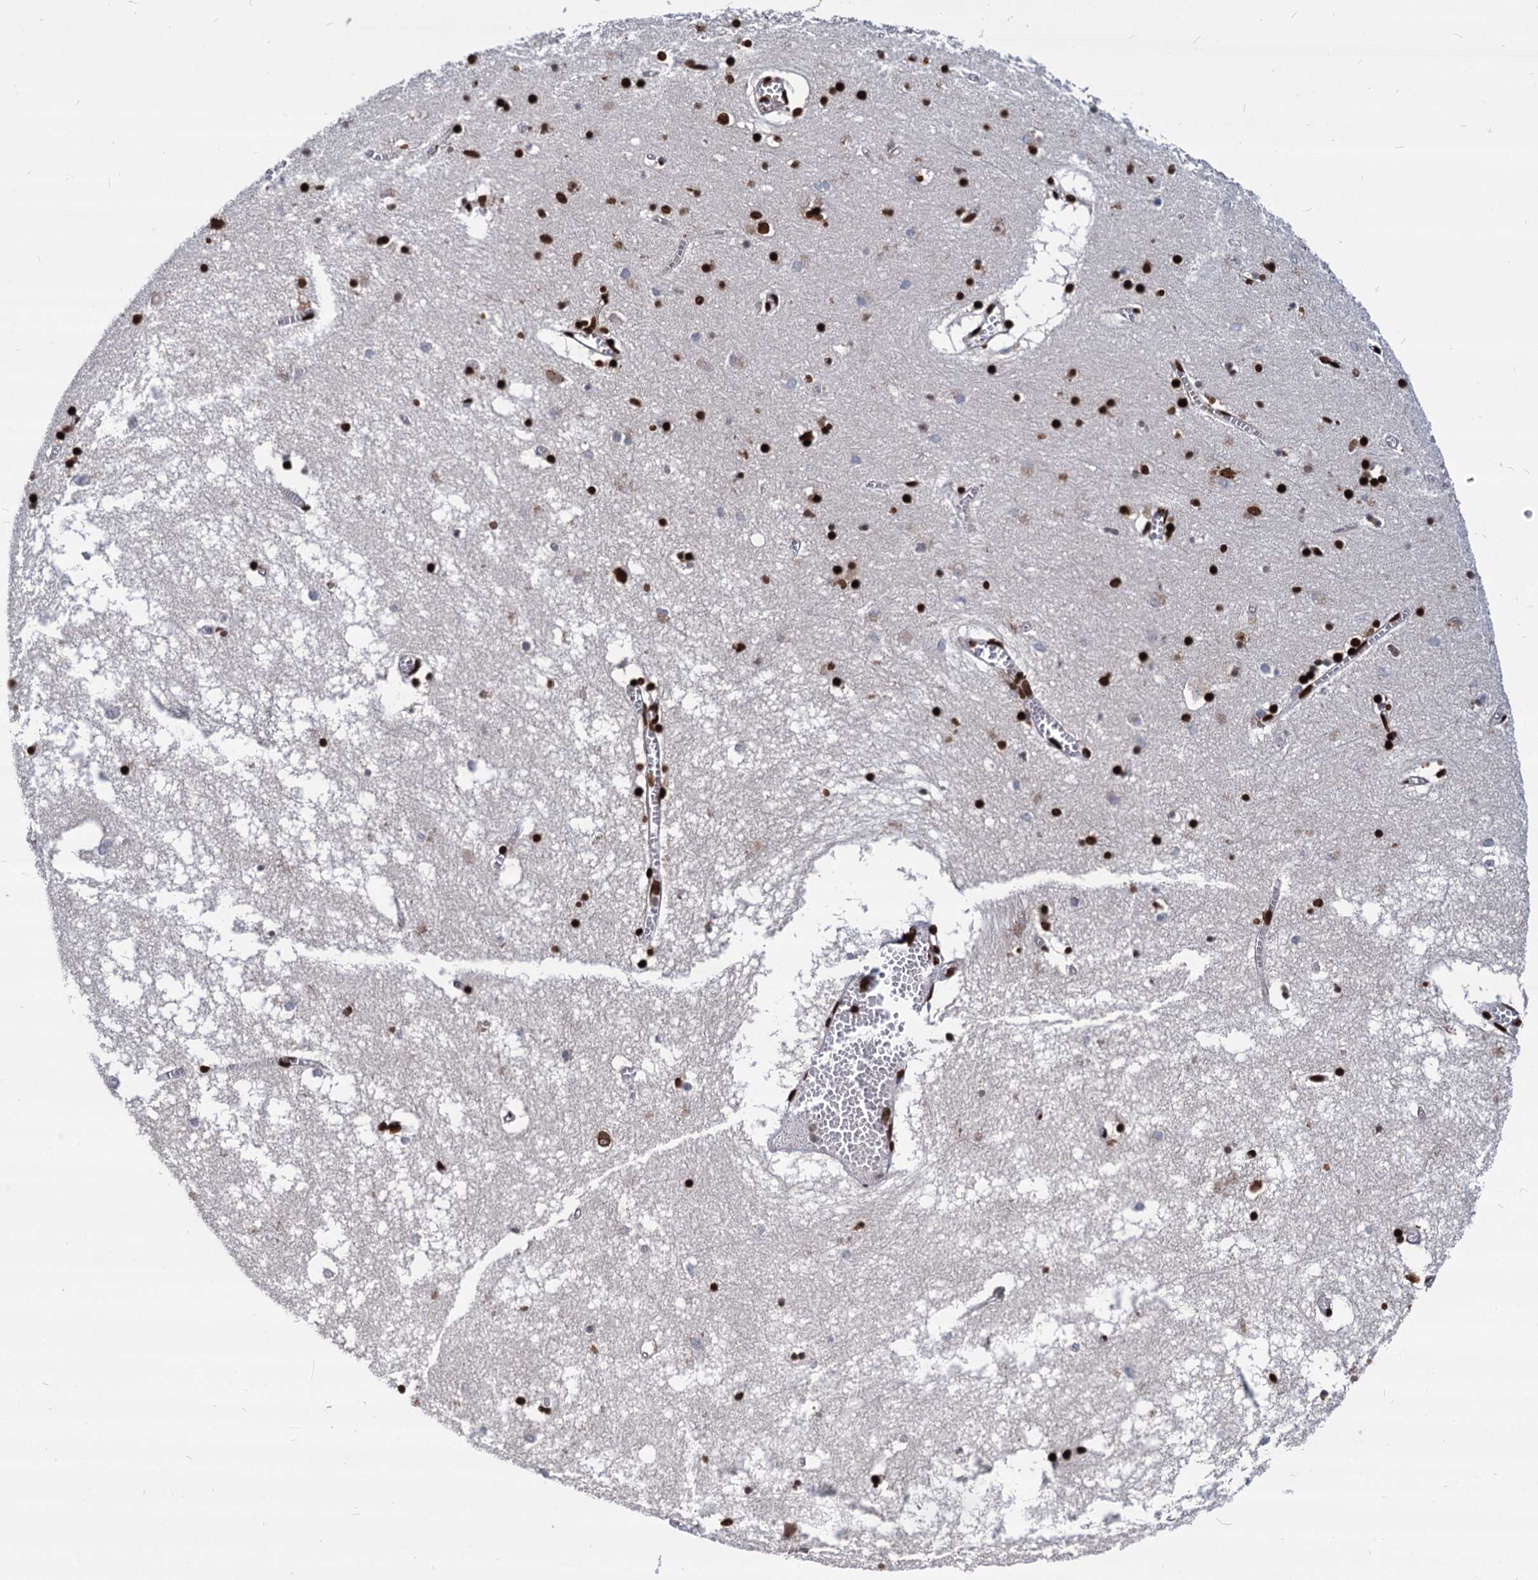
{"staining": {"intensity": "strong", "quantity": ">75%", "location": "nuclear"}, "tissue": "hippocampus", "cell_type": "Glial cells", "image_type": "normal", "snomed": [{"axis": "morphology", "description": "Normal tissue, NOS"}, {"axis": "topography", "description": "Hippocampus"}], "caption": "A micrograph showing strong nuclear positivity in approximately >75% of glial cells in unremarkable hippocampus, as visualized by brown immunohistochemical staining.", "gene": "MECP2", "patient": {"sex": "male", "age": 70}}